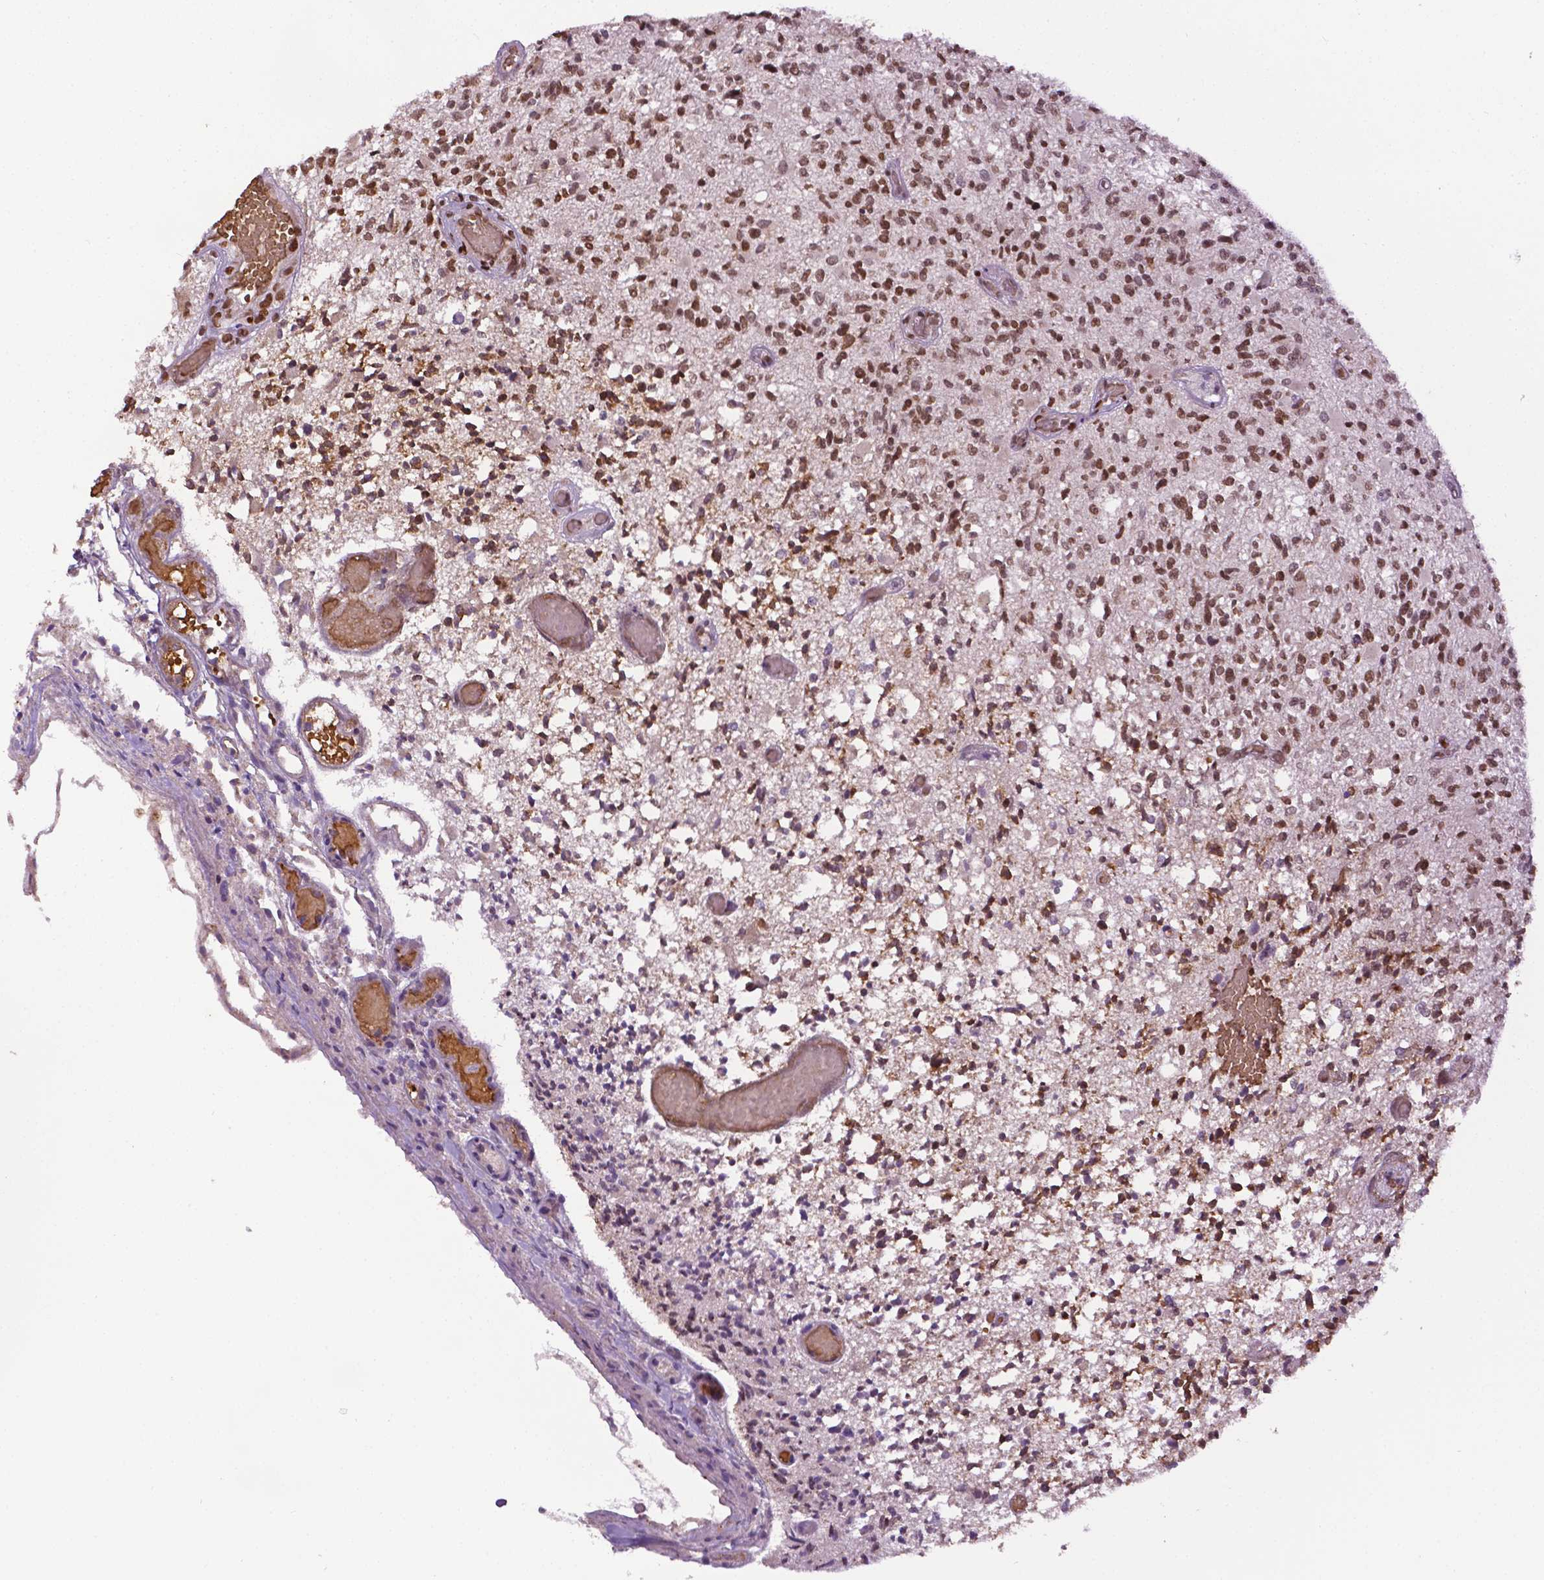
{"staining": {"intensity": "moderate", "quantity": ">75%", "location": "nuclear"}, "tissue": "glioma", "cell_type": "Tumor cells", "image_type": "cancer", "snomed": [{"axis": "morphology", "description": "Glioma, malignant, High grade"}, {"axis": "topography", "description": "Brain"}], "caption": "Protein expression analysis of malignant glioma (high-grade) displays moderate nuclear positivity in about >75% of tumor cells.", "gene": "ZNF41", "patient": {"sex": "female", "age": 63}}